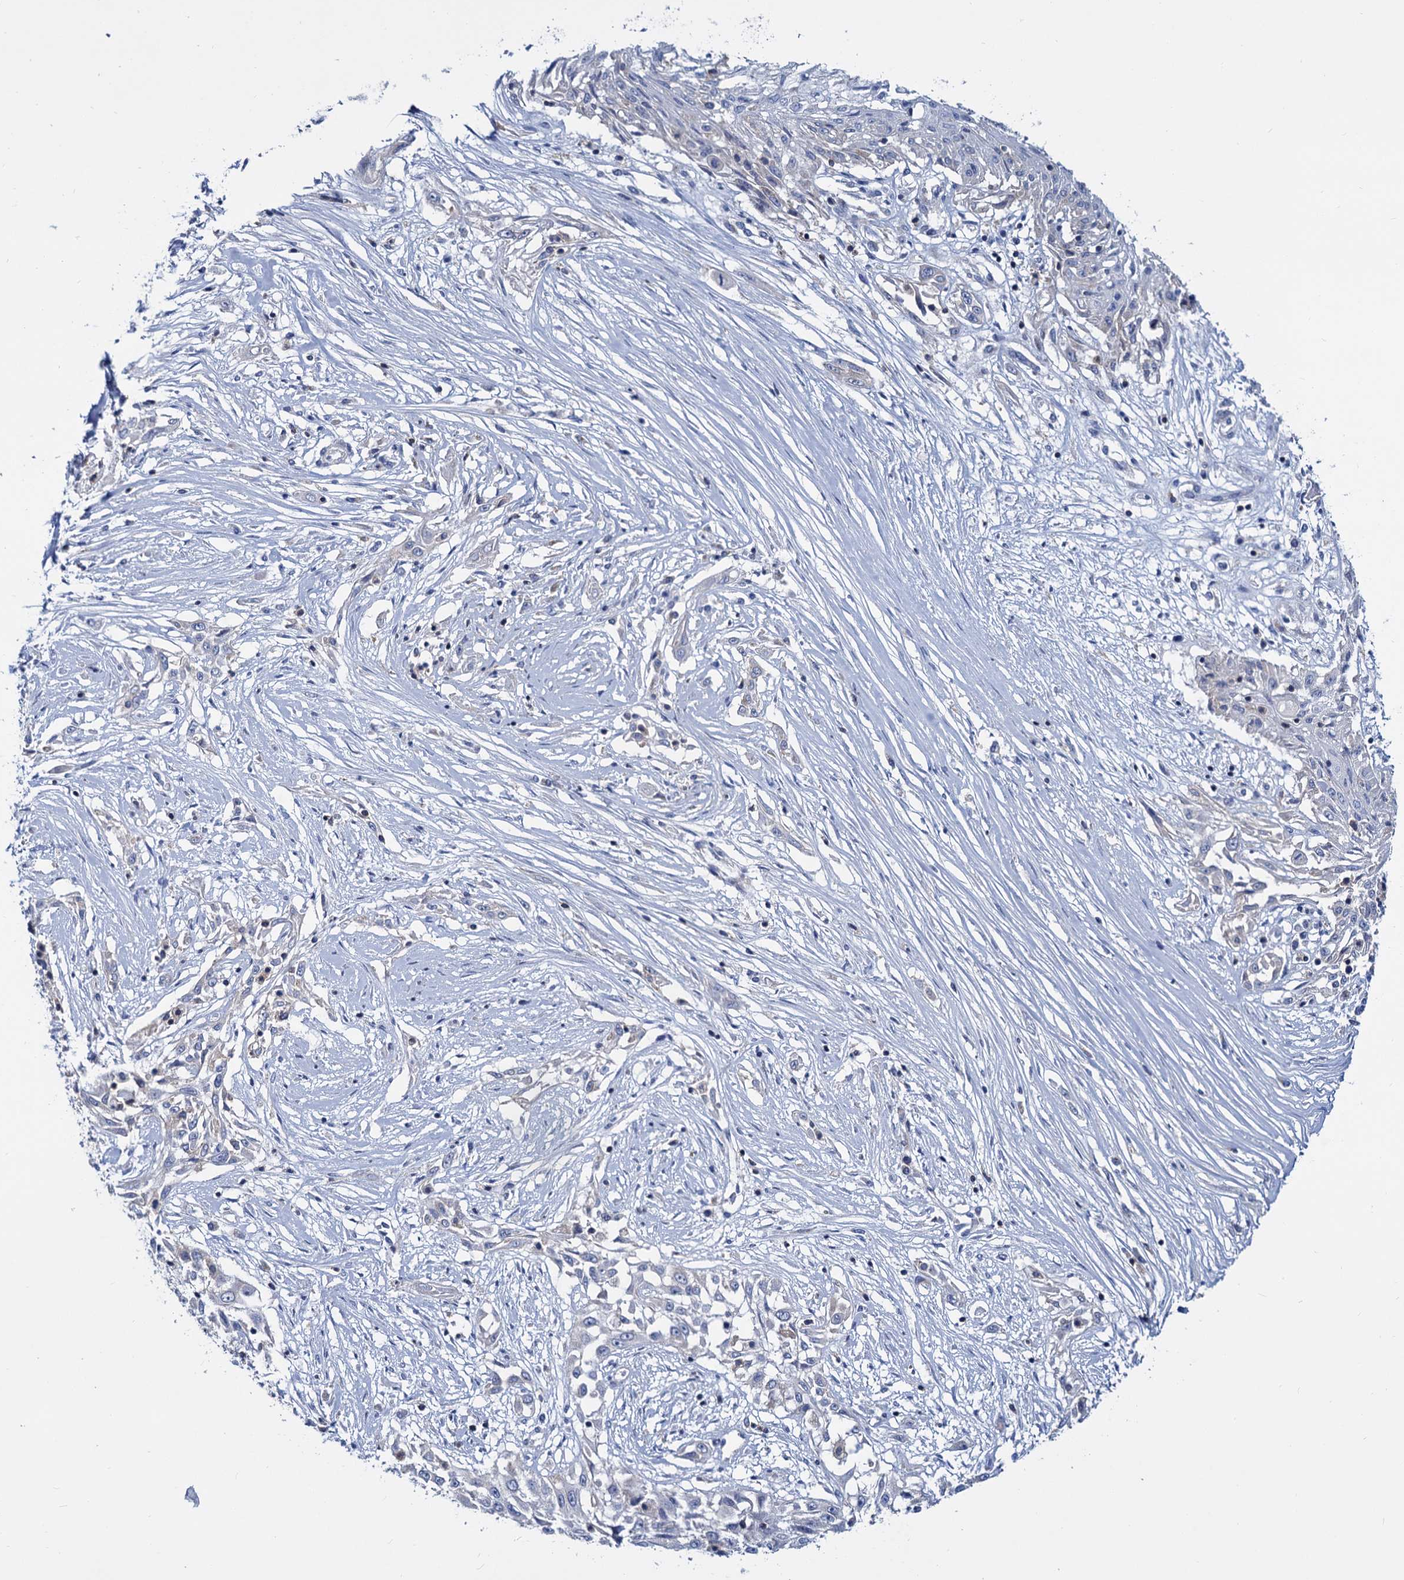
{"staining": {"intensity": "negative", "quantity": "none", "location": "none"}, "tissue": "skin cancer", "cell_type": "Tumor cells", "image_type": "cancer", "snomed": [{"axis": "morphology", "description": "Squamous cell carcinoma, NOS"}, {"axis": "morphology", "description": "Squamous cell carcinoma, metastatic, NOS"}, {"axis": "topography", "description": "Skin"}, {"axis": "topography", "description": "Lymph node"}], "caption": "The photomicrograph displays no significant positivity in tumor cells of squamous cell carcinoma (skin).", "gene": "LRCH4", "patient": {"sex": "male", "age": 75}}